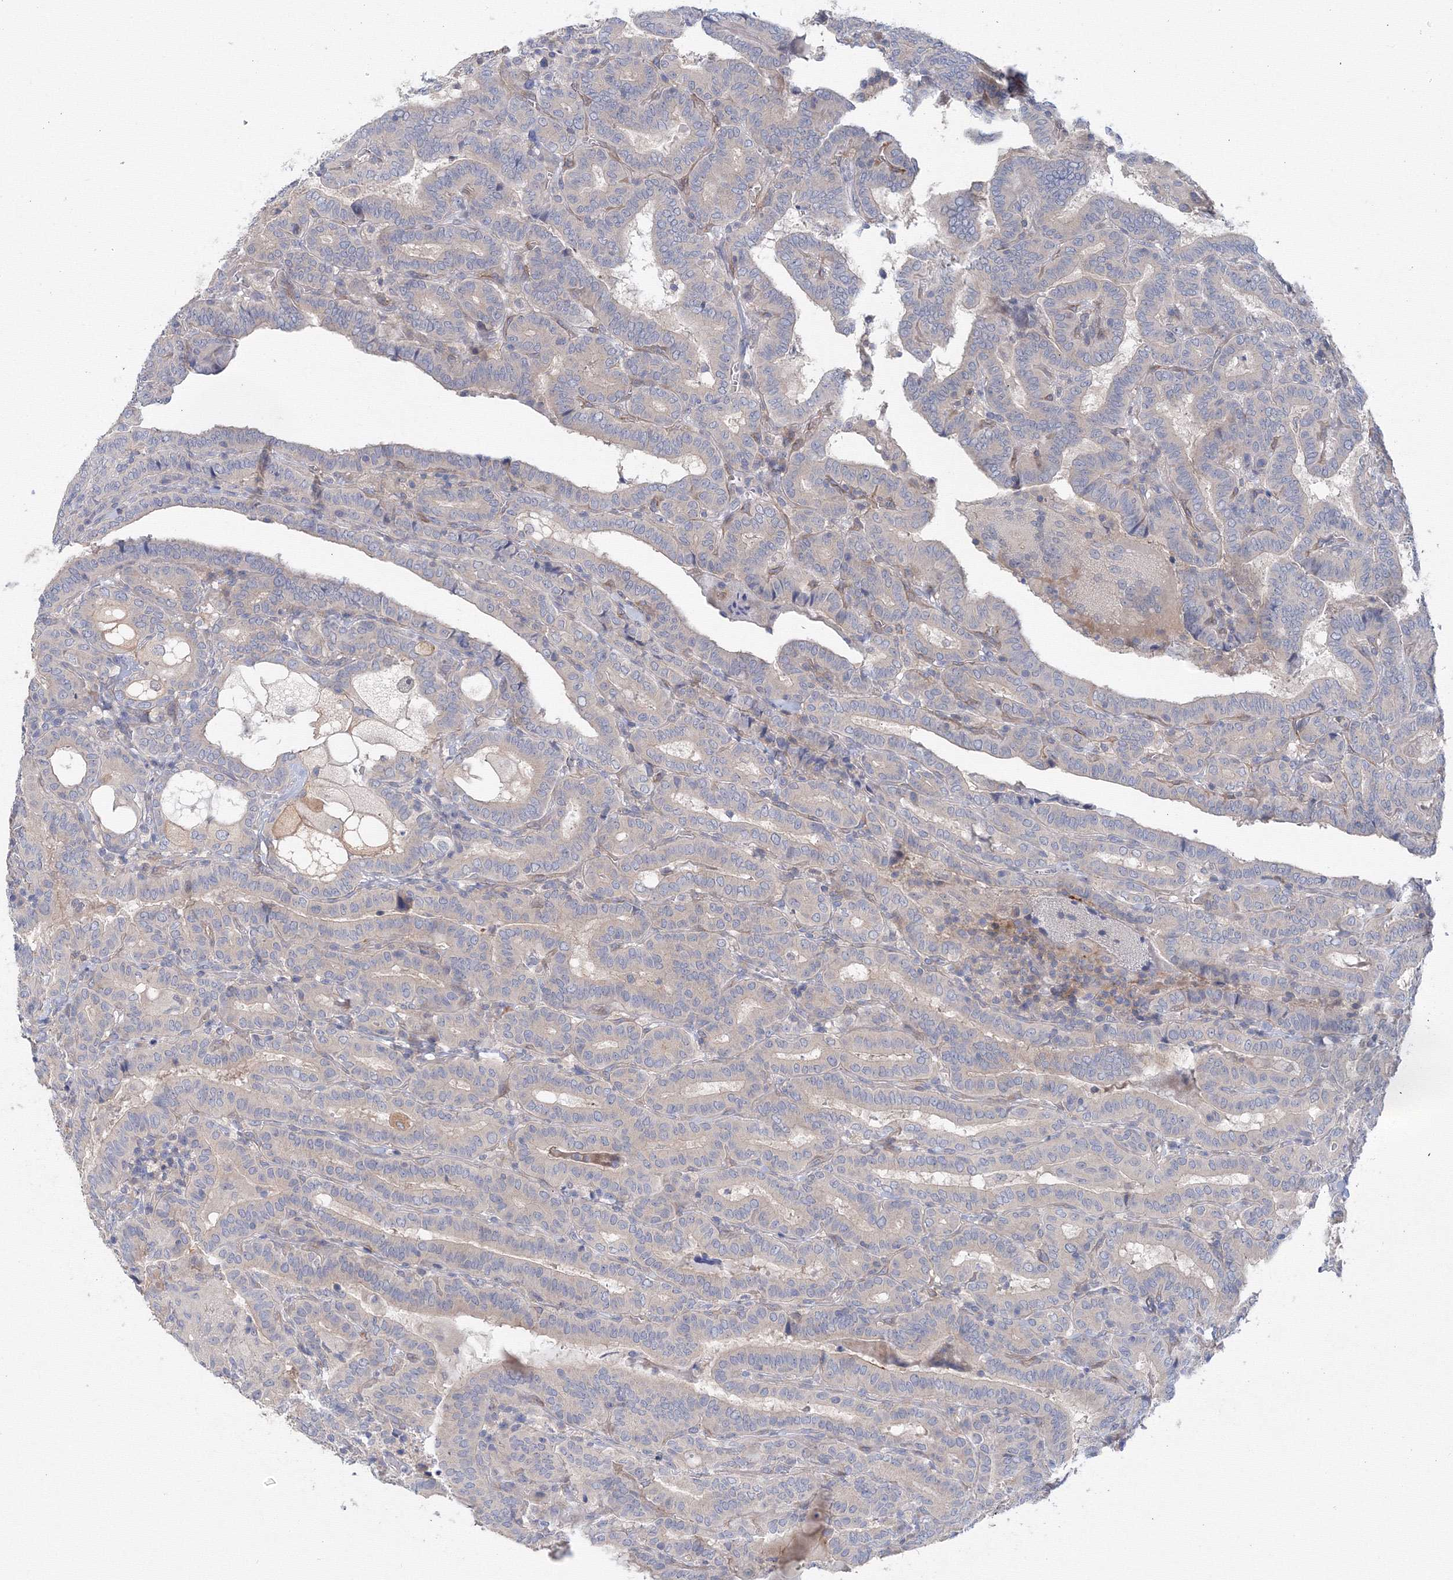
{"staining": {"intensity": "negative", "quantity": "none", "location": "none"}, "tissue": "thyroid cancer", "cell_type": "Tumor cells", "image_type": "cancer", "snomed": [{"axis": "morphology", "description": "Papillary adenocarcinoma, NOS"}, {"axis": "topography", "description": "Thyroid gland"}], "caption": "Human thyroid cancer (papillary adenocarcinoma) stained for a protein using immunohistochemistry exhibits no staining in tumor cells.", "gene": "DIS3L2", "patient": {"sex": "female", "age": 72}}